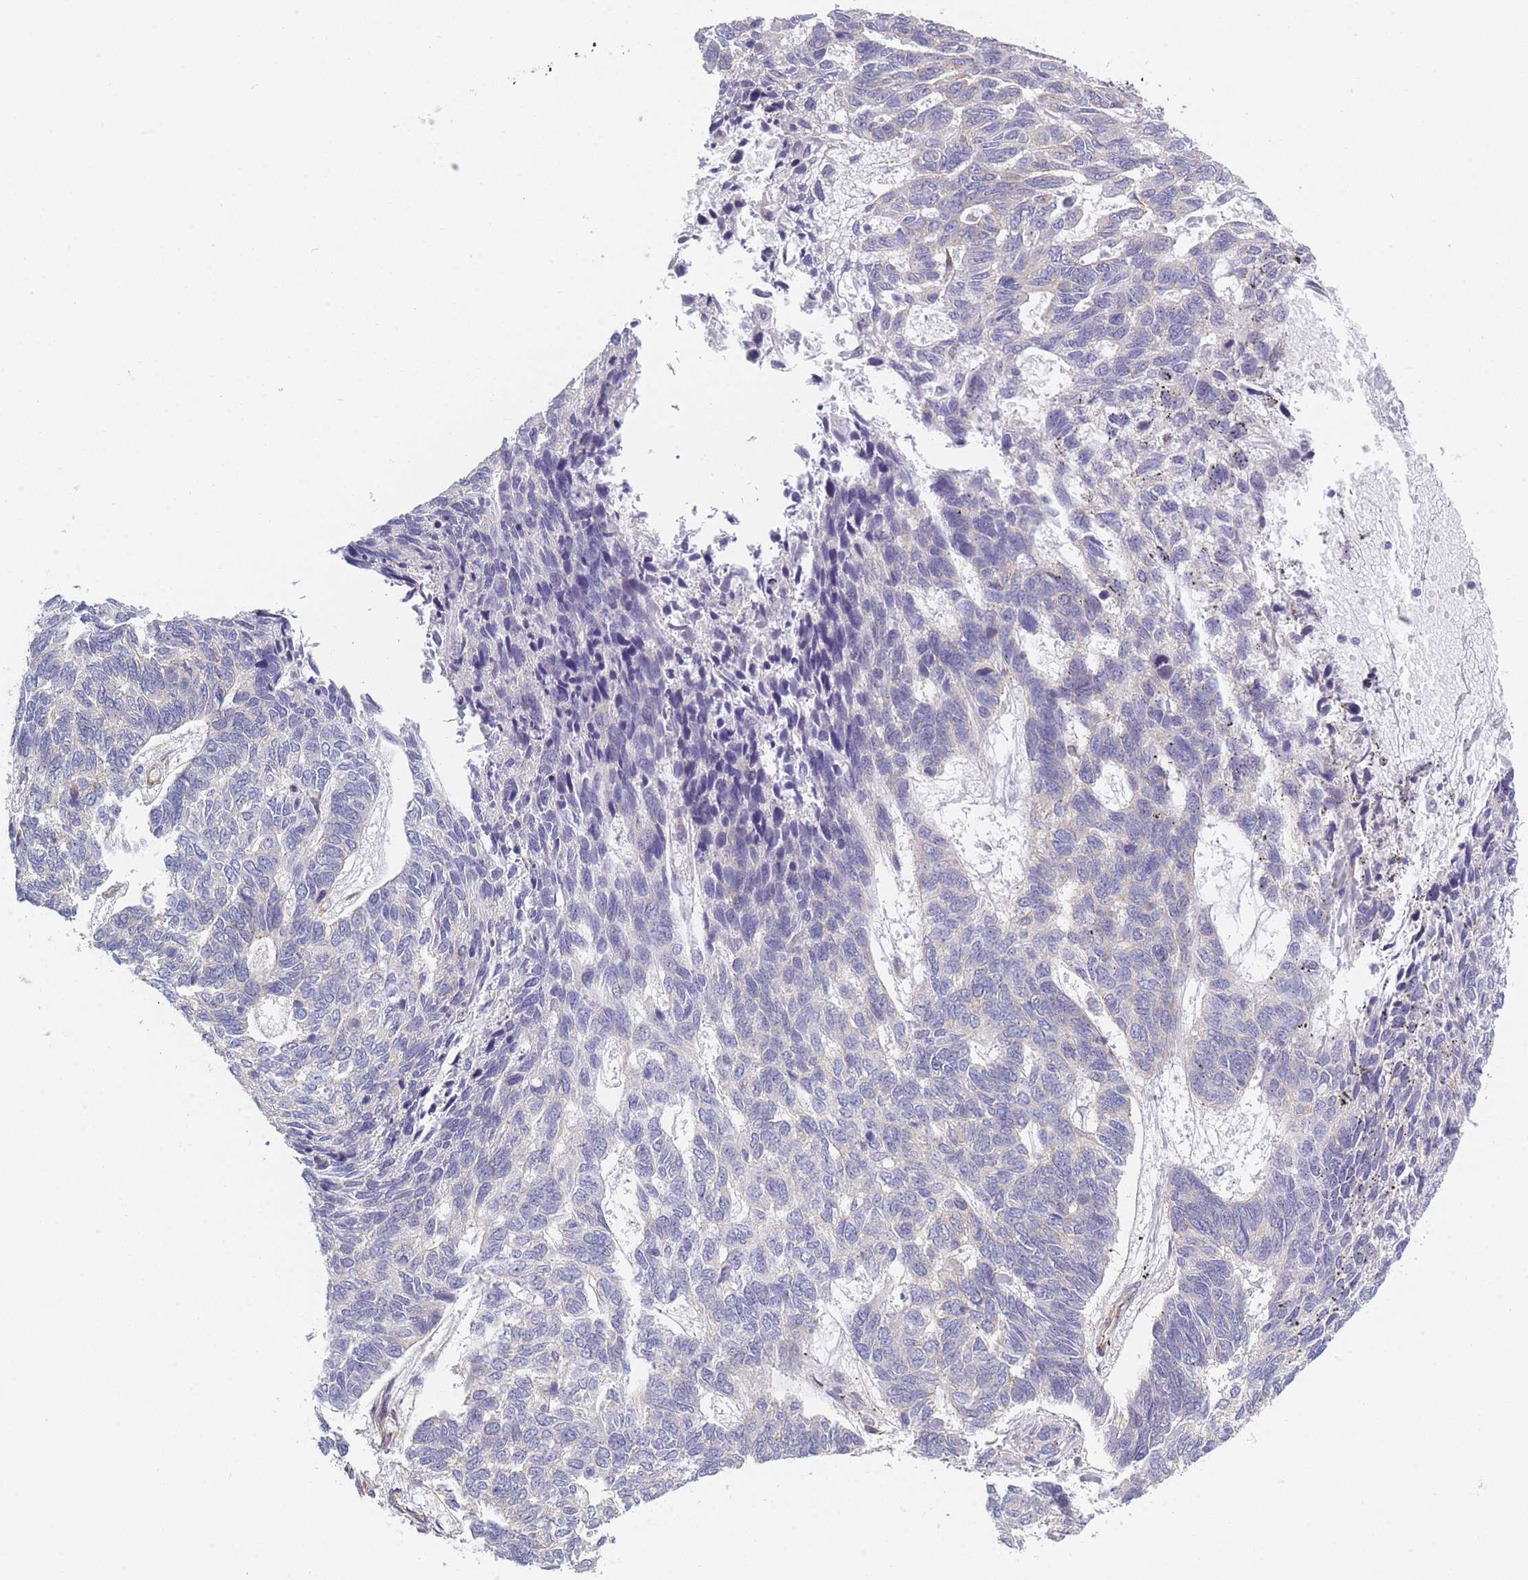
{"staining": {"intensity": "negative", "quantity": "none", "location": "none"}, "tissue": "skin cancer", "cell_type": "Tumor cells", "image_type": "cancer", "snomed": [{"axis": "morphology", "description": "Basal cell carcinoma"}, {"axis": "topography", "description": "Skin"}], "caption": "IHC micrograph of neoplastic tissue: human skin cancer (basal cell carcinoma) stained with DAB (3,3'-diaminobenzidine) exhibits no significant protein staining in tumor cells.", "gene": "SLC7A6", "patient": {"sex": "female", "age": 65}}